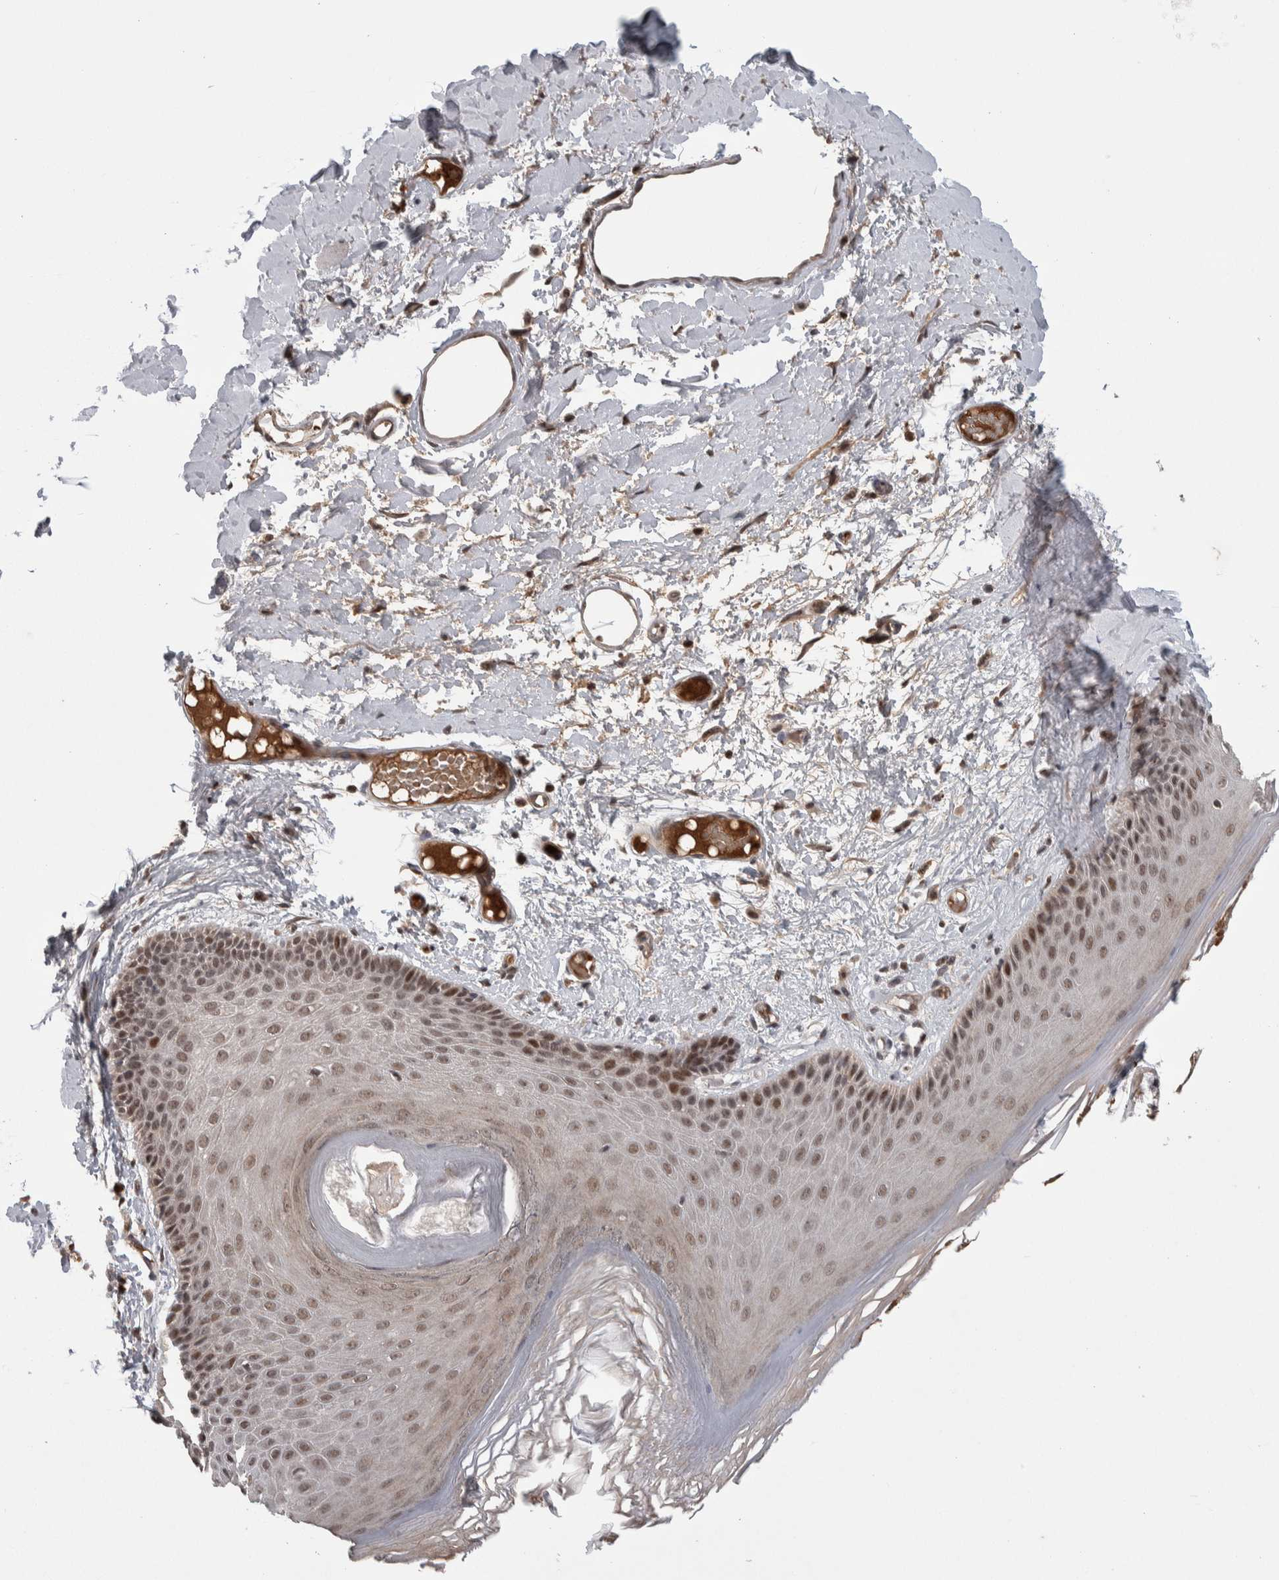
{"staining": {"intensity": "moderate", "quantity": ">75%", "location": "nuclear"}, "tissue": "skin", "cell_type": "Epidermal cells", "image_type": "normal", "snomed": [{"axis": "morphology", "description": "Normal tissue, NOS"}, {"axis": "topography", "description": "Vulva"}], "caption": "Protein analysis of normal skin demonstrates moderate nuclear positivity in about >75% of epidermal cells.", "gene": "ZNF592", "patient": {"sex": "female", "age": 73}}